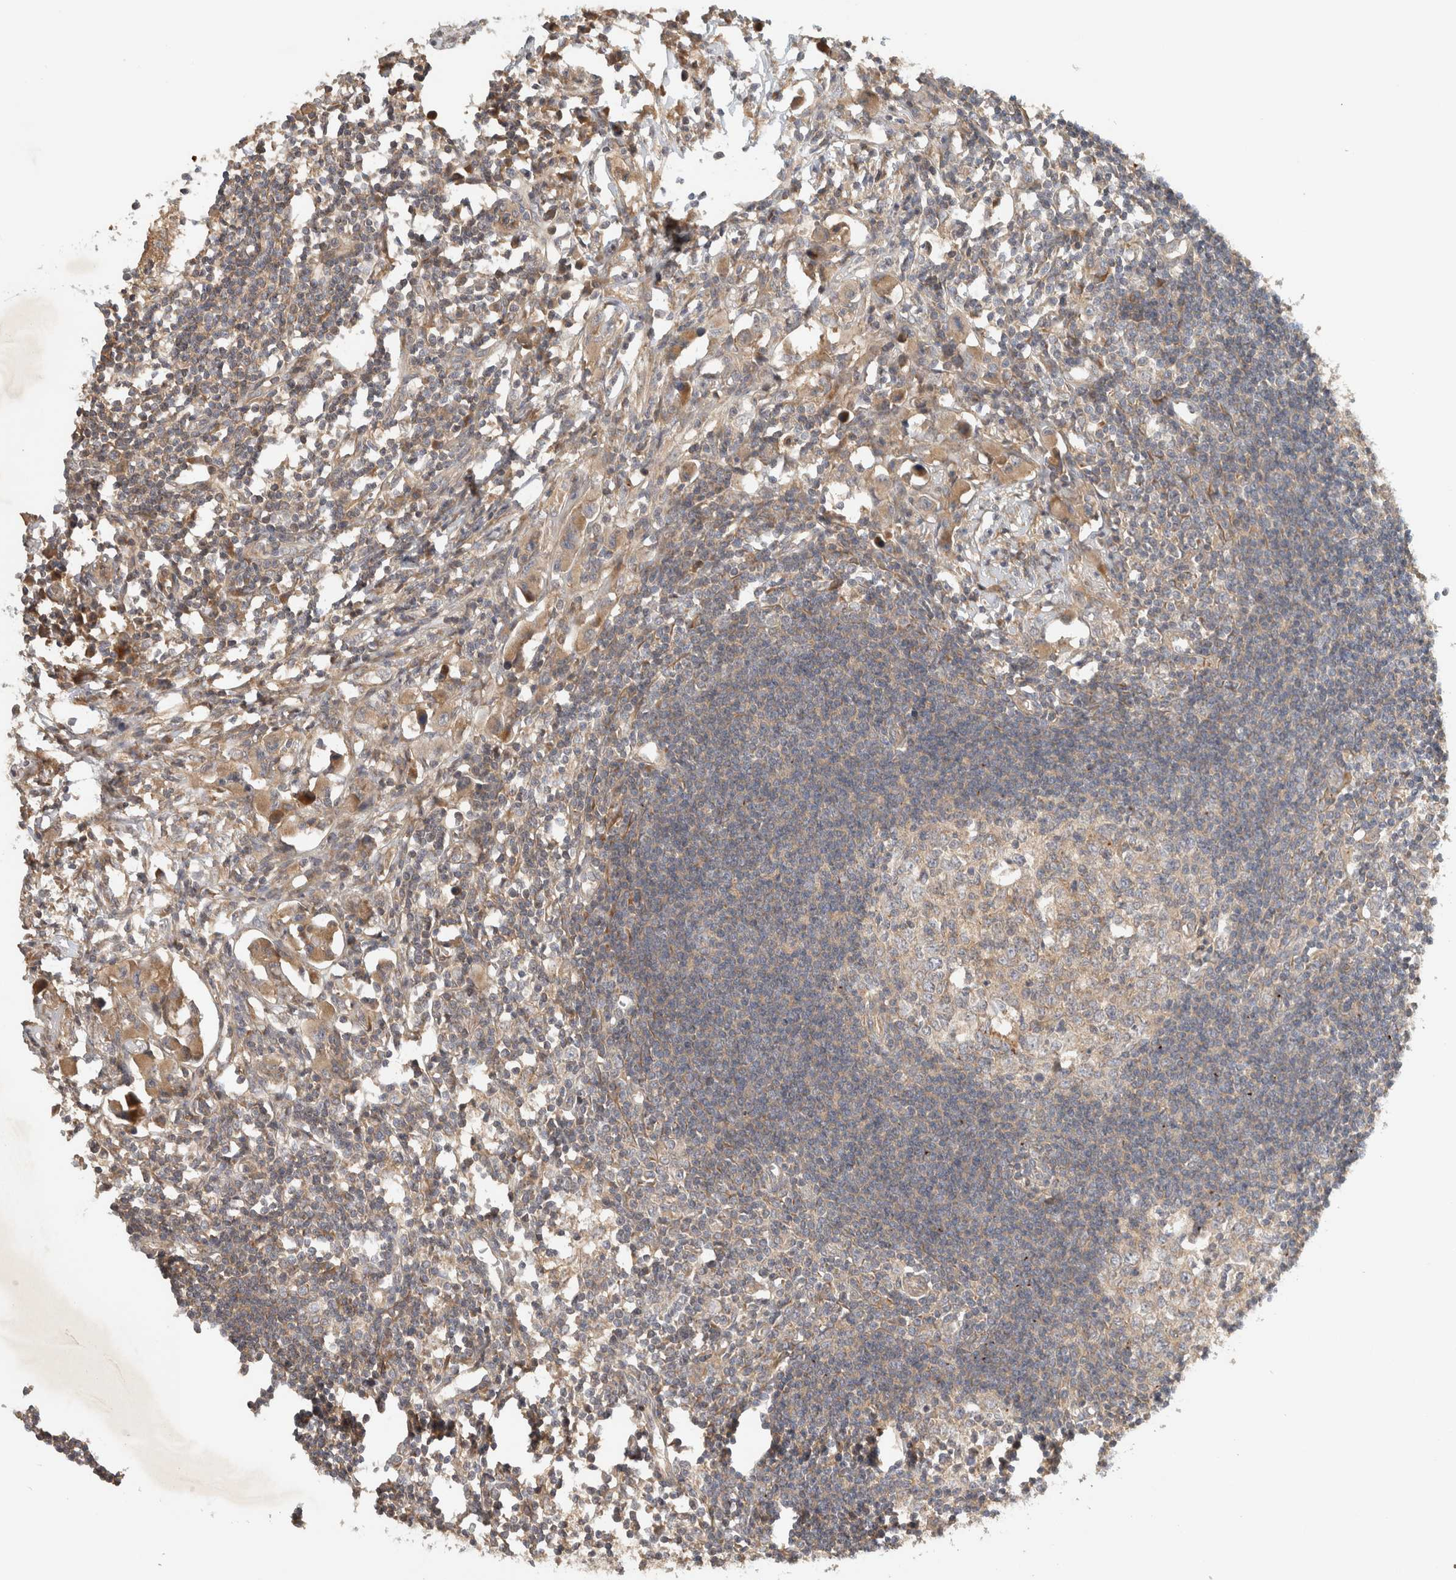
{"staining": {"intensity": "weak", "quantity": ">75%", "location": "cytoplasmic/membranous"}, "tissue": "lymph node", "cell_type": "Germinal center cells", "image_type": "normal", "snomed": [{"axis": "morphology", "description": "Normal tissue, NOS"}, {"axis": "morphology", "description": "Malignant melanoma, Metastatic site"}, {"axis": "topography", "description": "Lymph node"}], "caption": "Immunohistochemical staining of normal lymph node shows weak cytoplasmic/membranous protein staining in approximately >75% of germinal center cells.", "gene": "ARMC9", "patient": {"sex": "male", "age": 41}}